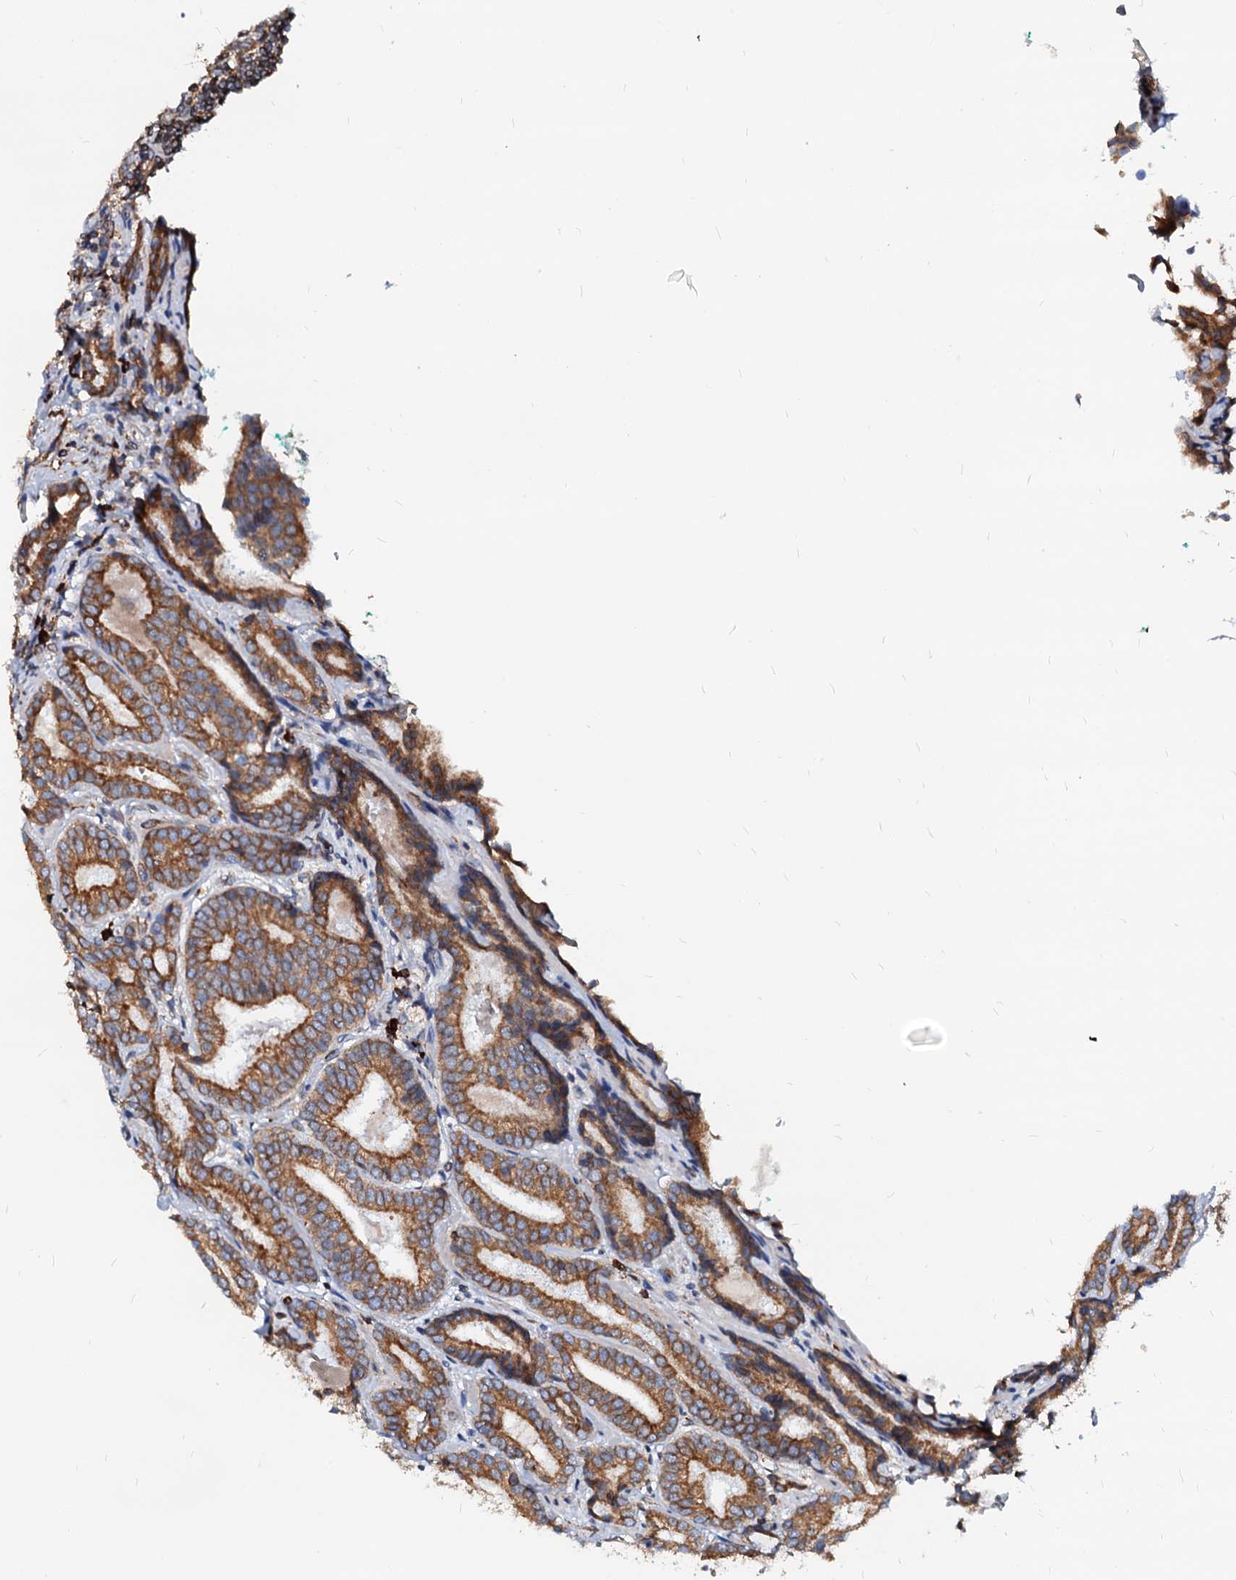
{"staining": {"intensity": "moderate", "quantity": ">75%", "location": "cytoplasmic/membranous"}, "tissue": "prostate cancer", "cell_type": "Tumor cells", "image_type": "cancer", "snomed": [{"axis": "morphology", "description": "Adenocarcinoma, High grade"}, {"axis": "topography", "description": "Prostate"}], "caption": "Protein staining by IHC exhibits moderate cytoplasmic/membranous positivity in approximately >75% of tumor cells in adenocarcinoma (high-grade) (prostate).", "gene": "DERL1", "patient": {"sex": "male", "age": 63}}